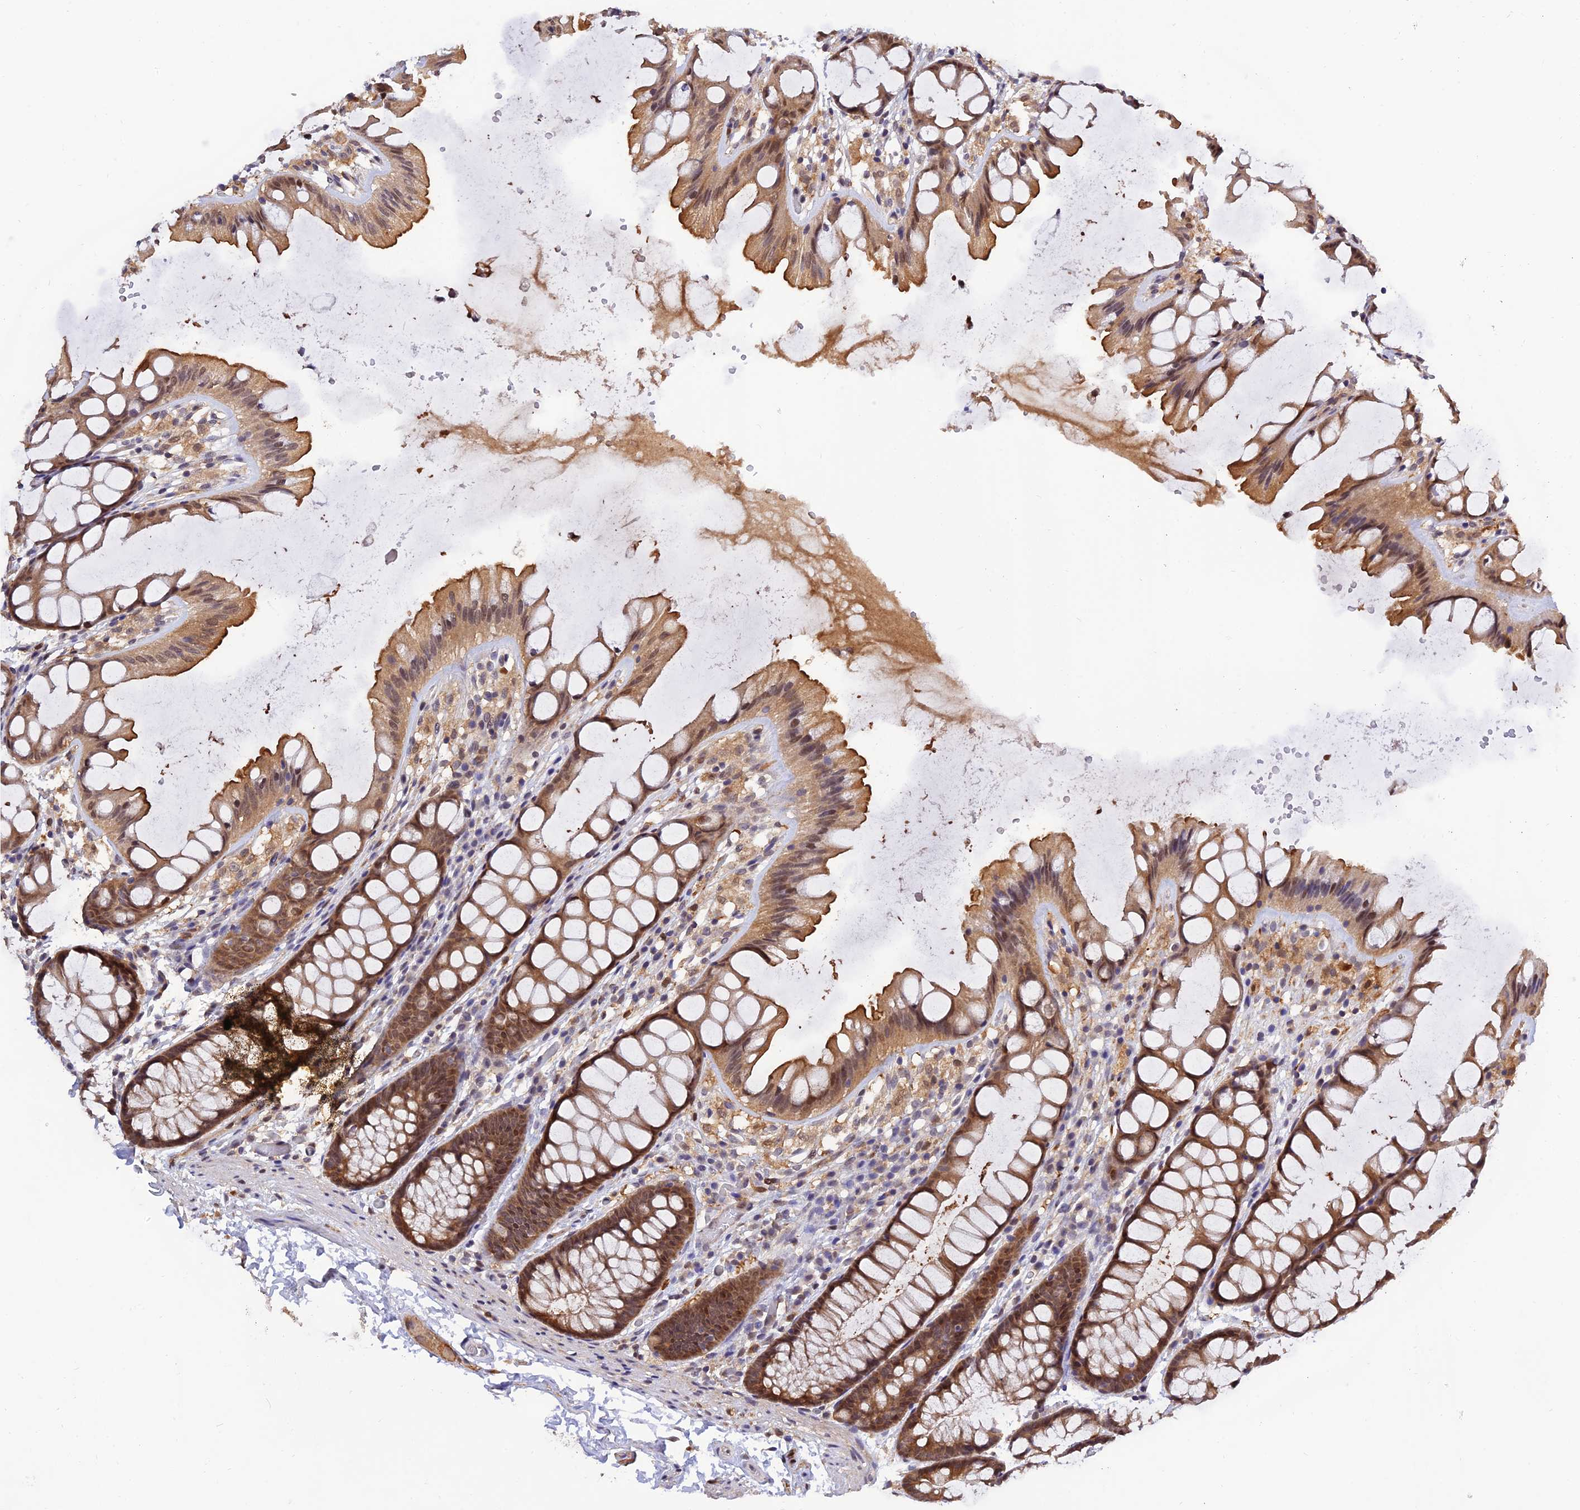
{"staining": {"intensity": "weak", "quantity": ">75%", "location": "cytoplasmic/membranous"}, "tissue": "colon", "cell_type": "Endothelial cells", "image_type": "normal", "snomed": [{"axis": "morphology", "description": "Normal tissue, NOS"}, {"axis": "topography", "description": "Colon"}], "caption": "Immunohistochemistry (DAB) staining of normal colon reveals weak cytoplasmic/membranous protein expression in about >75% of endothelial cells.", "gene": "MNS1", "patient": {"sex": "male", "age": 47}}